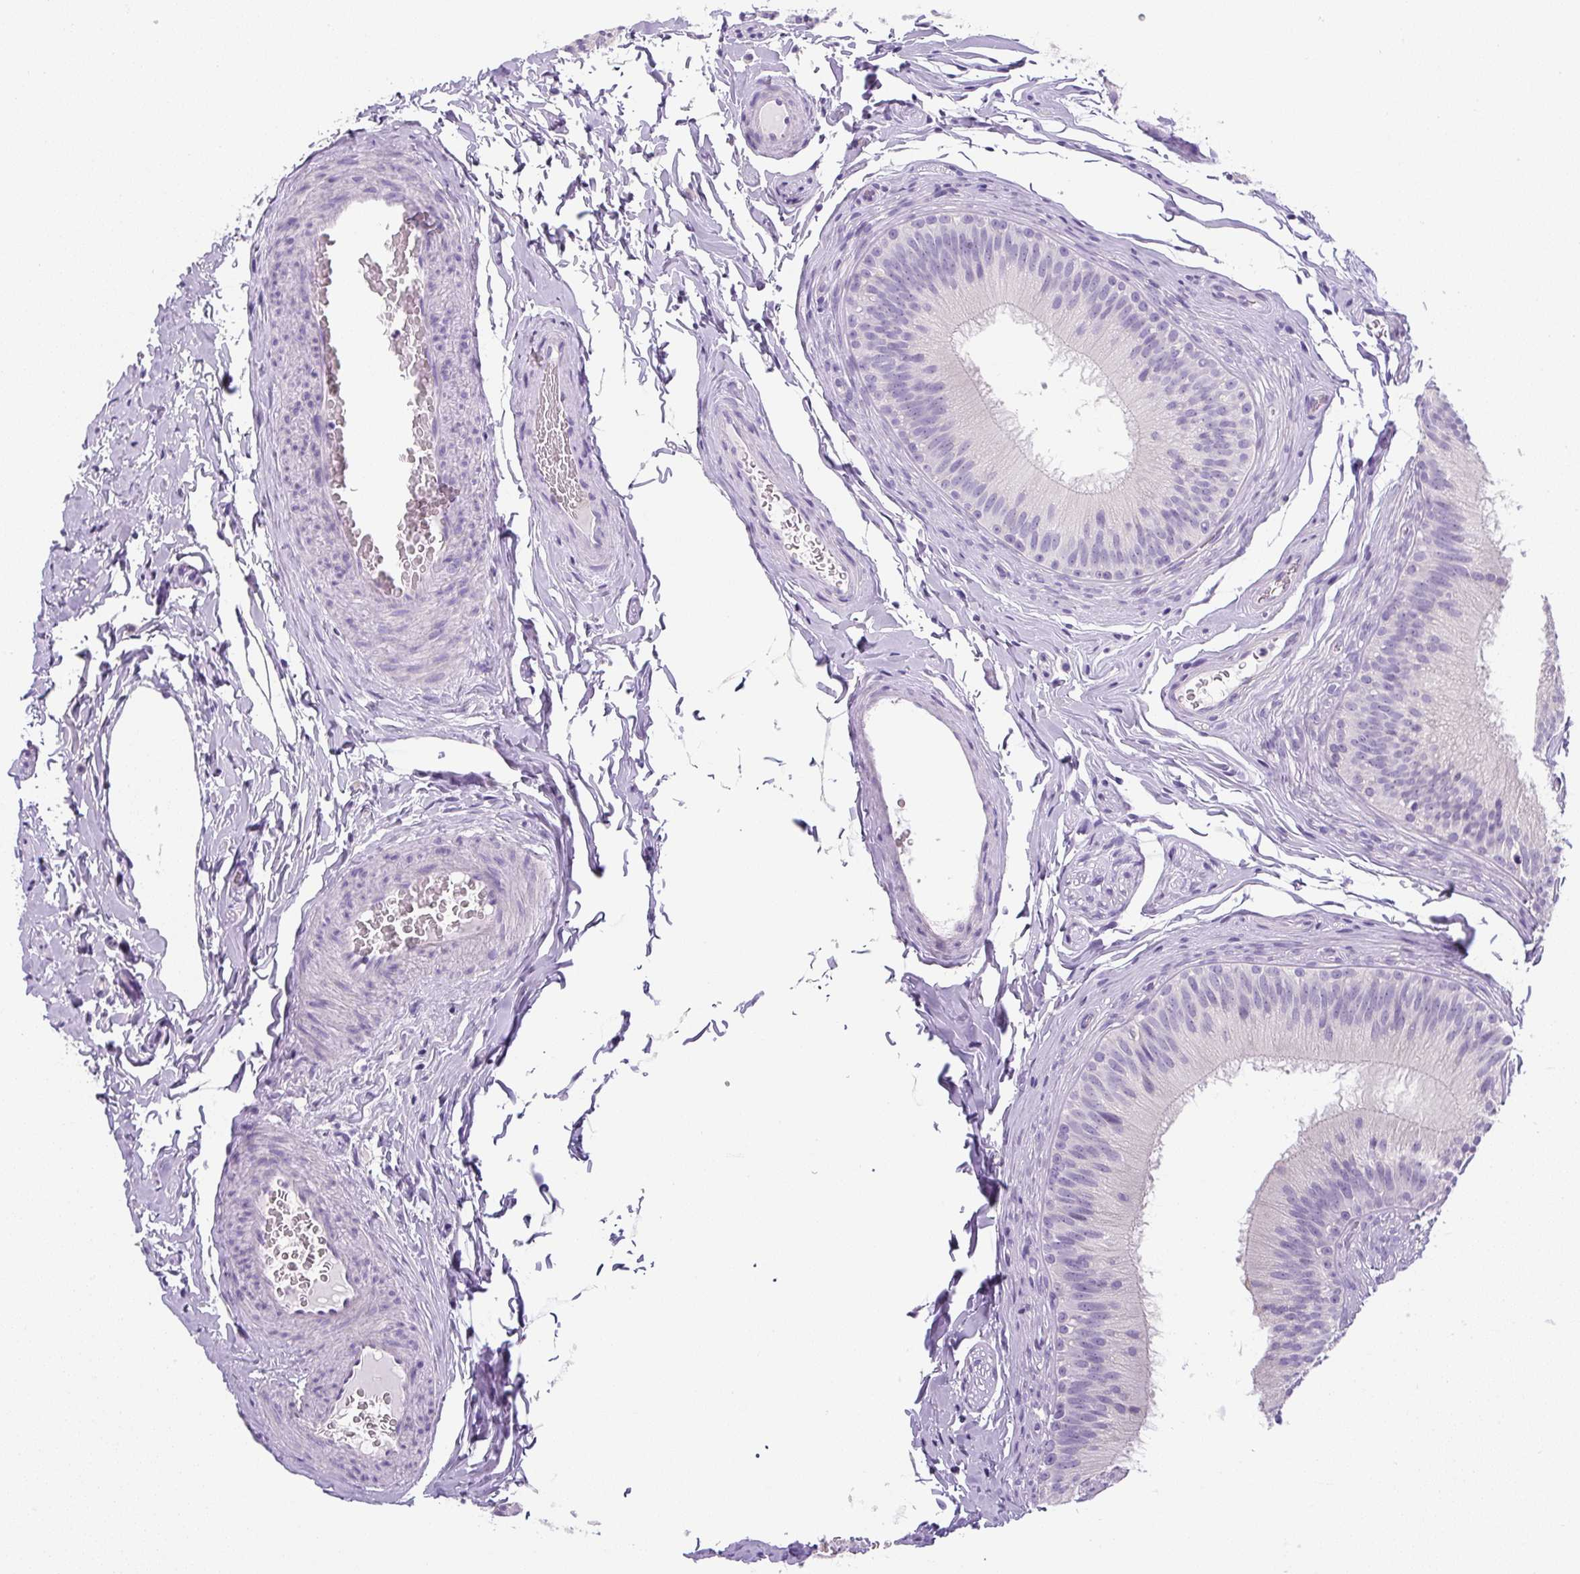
{"staining": {"intensity": "negative", "quantity": "none", "location": "none"}, "tissue": "epididymis", "cell_type": "Glandular cells", "image_type": "normal", "snomed": [{"axis": "morphology", "description": "Normal tissue, NOS"}, {"axis": "topography", "description": "Epididymis"}], "caption": "Immunohistochemistry (IHC) photomicrograph of unremarkable epididymis: human epididymis stained with DAB demonstrates no significant protein positivity in glandular cells.", "gene": "UBL3", "patient": {"sex": "male", "age": 24}}